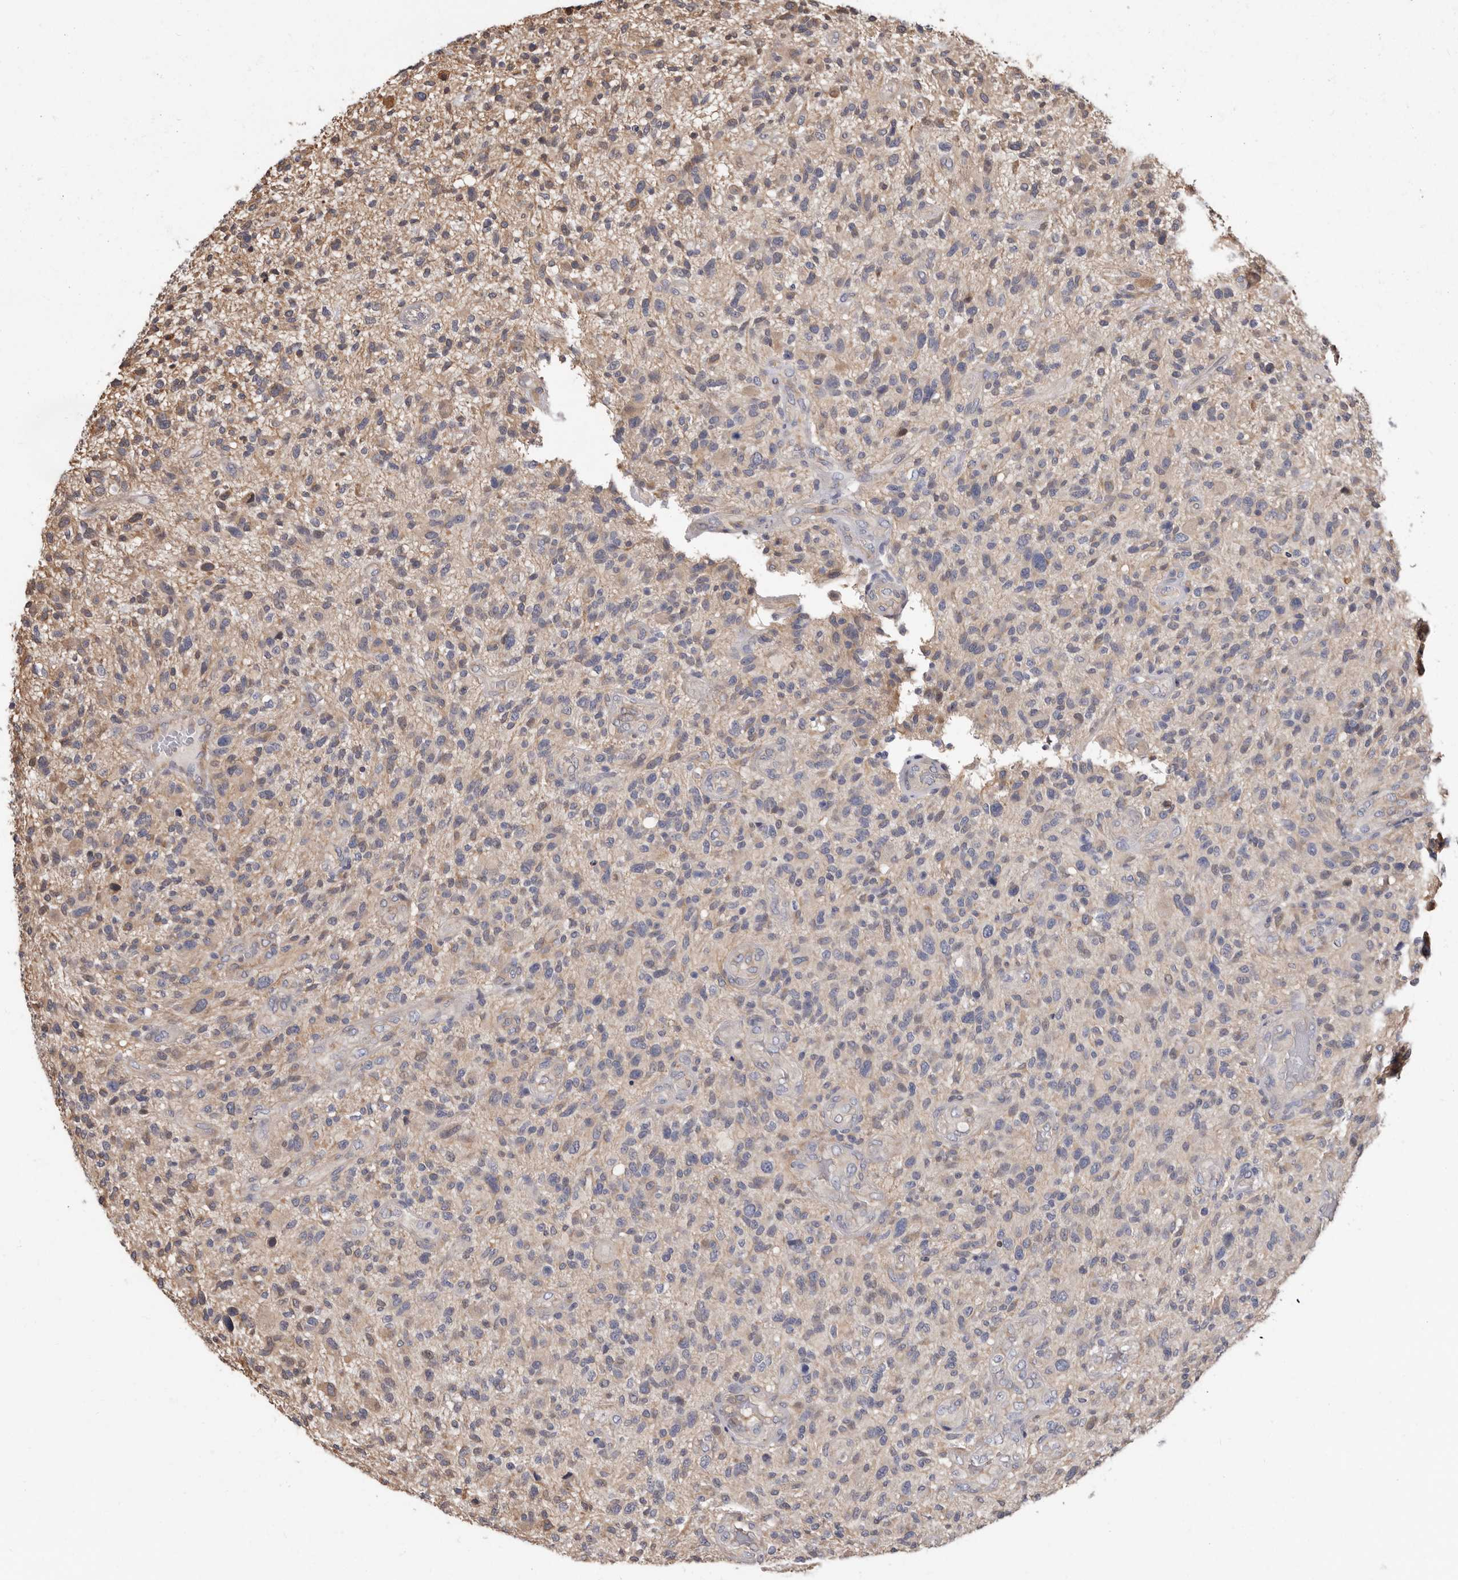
{"staining": {"intensity": "negative", "quantity": "none", "location": "none"}, "tissue": "glioma", "cell_type": "Tumor cells", "image_type": "cancer", "snomed": [{"axis": "morphology", "description": "Glioma, malignant, High grade"}, {"axis": "topography", "description": "Brain"}], "caption": "A high-resolution image shows immunohistochemistry staining of glioma, which shows no significant positivity in tumor cells.", "gene": "MRPL18", "patient": {"sex": "male", "age": 47}}